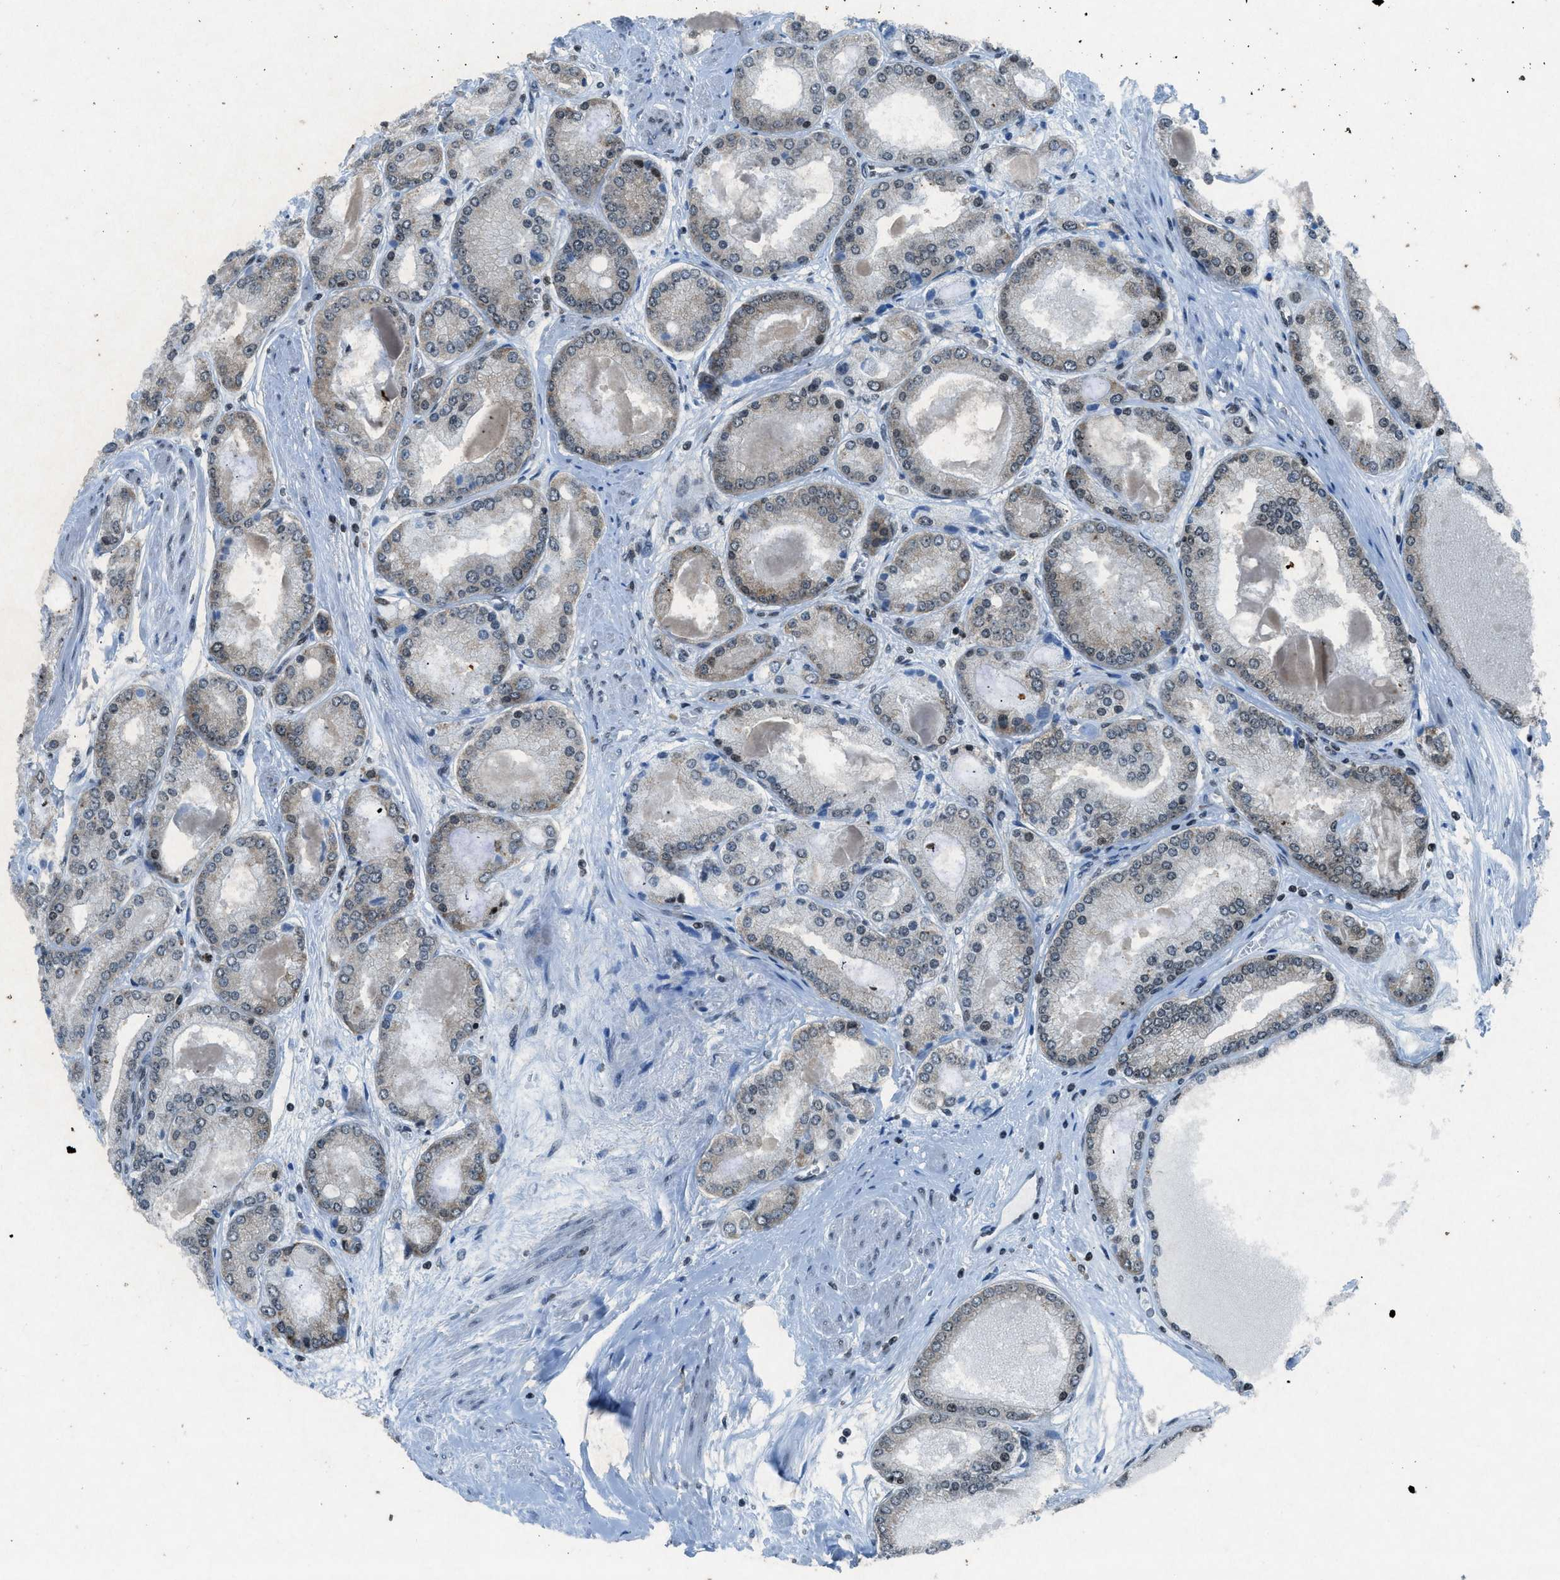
{"staining": {"intensity": "weak", "quantity": "<25%", "location": "nuclear"}, "tissue": "prostate cancer", "cell_type": "Tumor cells", "image_type": "cancer", "snomed": [{"axis": "morphology", "description": "Adenocarcinoma, High grade"}, {"axis": "topography", "description": "Prostate"}], "caption": "Human prostate cancer (high-grade adenocarcinoma) stained for a protein using IHC reveals no staining in tumor cells.", "gene": "NXF1", "patient": {"sex": "male", "age": 59}}